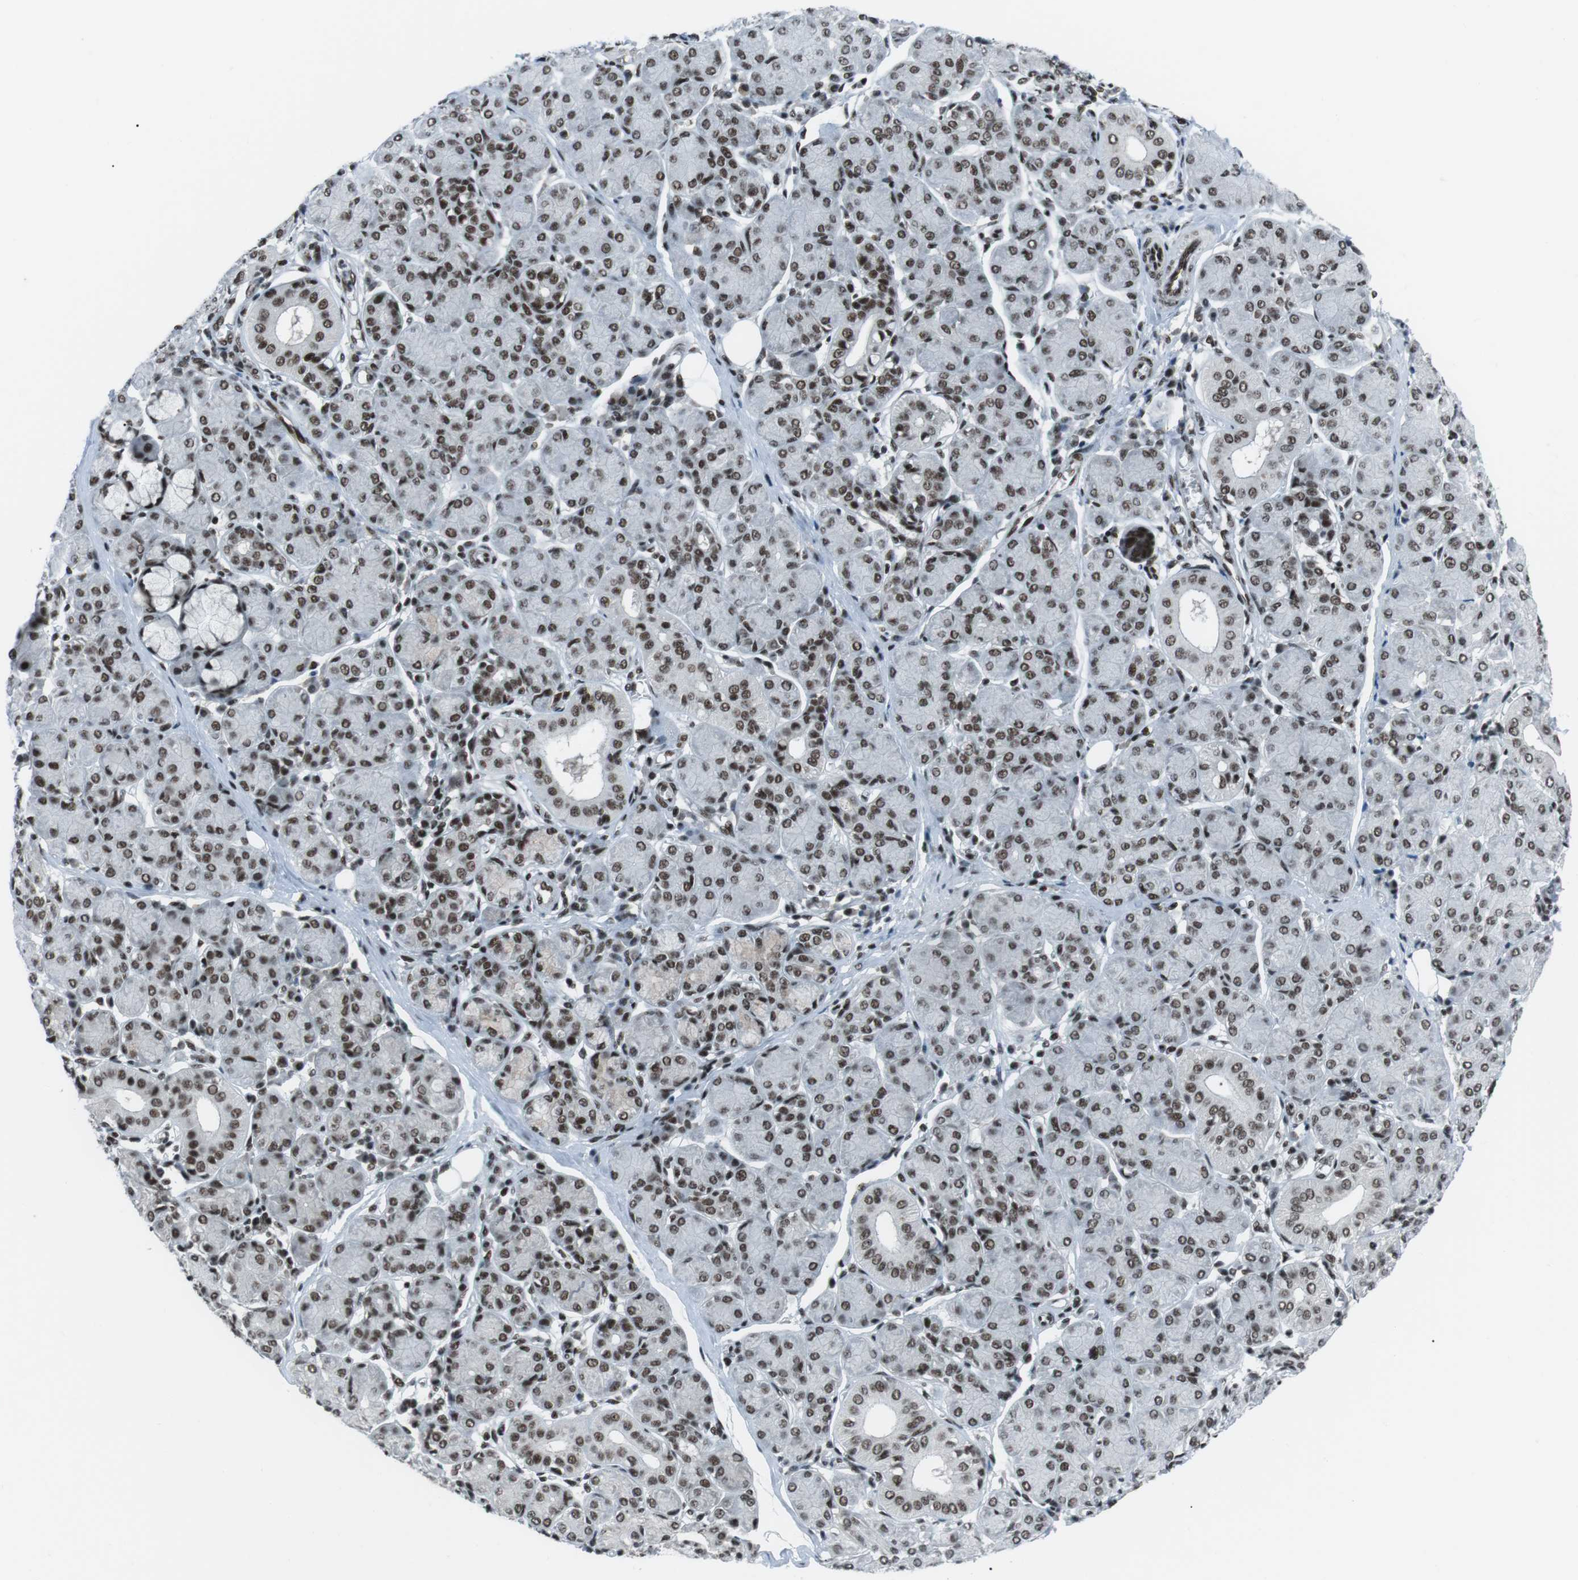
{"staining": {"intensity": "strong", "quantity": ">75%", "location": "nuclear"}, "tissue": "salivary gland", "cell_type": "Glandular cells", "image_type": "normal", "snomed": [{"axis": "morphology", "description": "Normal tissue, NOS"}, {"axis": "morphology", "description": "Inflammation, NOS"}, {"axis": "topography", "description": "Lymph node"}, {"axis": "topography", "description": "Salivary gland"}], "caption": "Strong nuclear protein positivity is appreciated in approximately >75% of glandular cells in salivary gland.", "gene": "TAF1", "patient": {"sex": "male", "age": 3}}